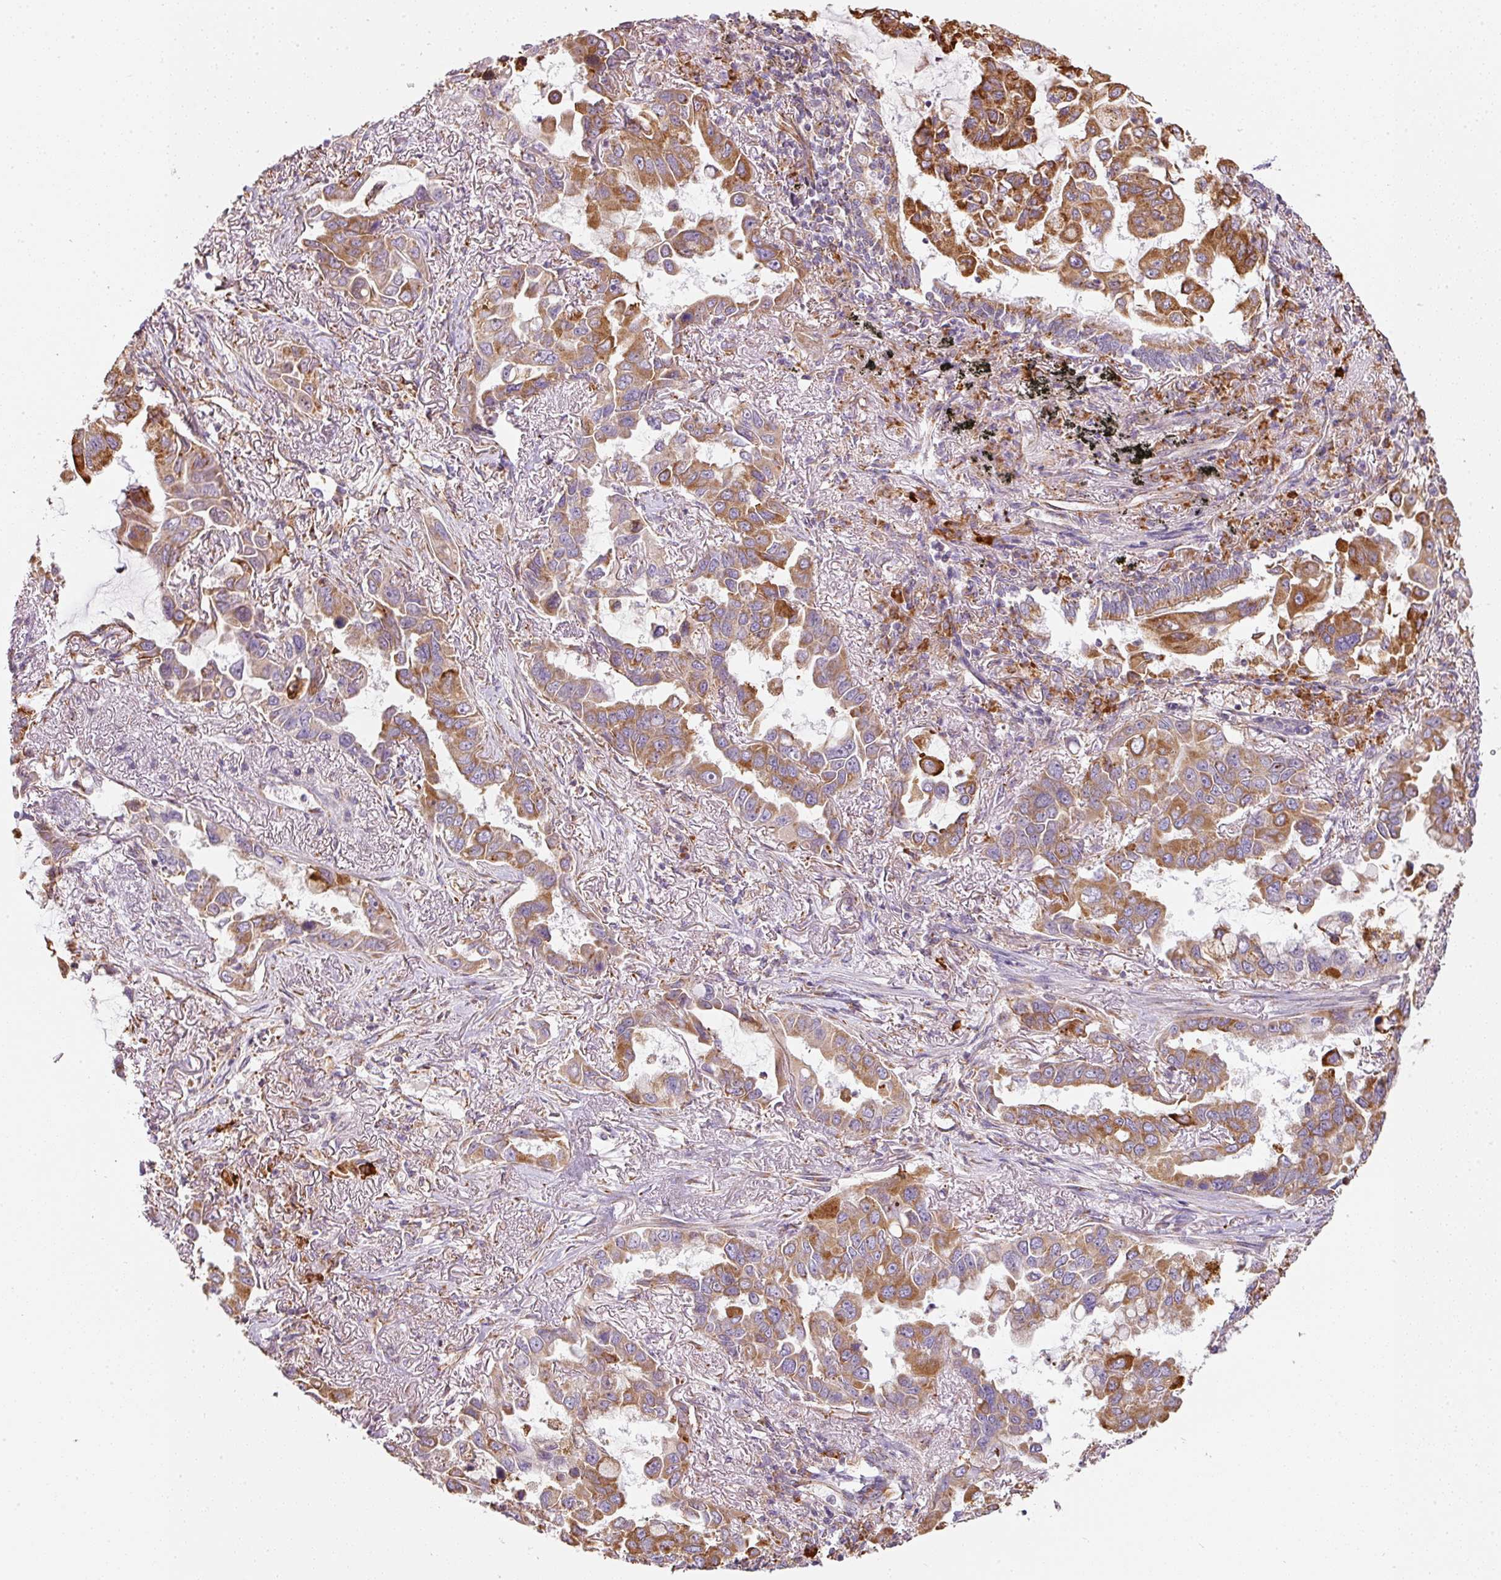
{"staining": {"intensity": "moderate", "quantity": ">75%", "location": "cytoplasmic/membranous"}, "tissue": "lung cancer", "cell_type": "Tumor cells", "image_type": "cancer", "snomed": [{"axis": "morphology", "description": "Adenocarcinoma, NOS"}, {"axis": "topography", "description": "Lung"}], "caption": "DAB (3,3'-diaminobenzidine) immunohistochemical staining of human lung cancer reveals moderate cytoplasmic/membranous protein staining in approximately >75% of tumor cells. The protein is shown in brown color, while the nuclei are stained blue.", "gene": "MORN4", "patient": {"sex": "male", "age": 64}}